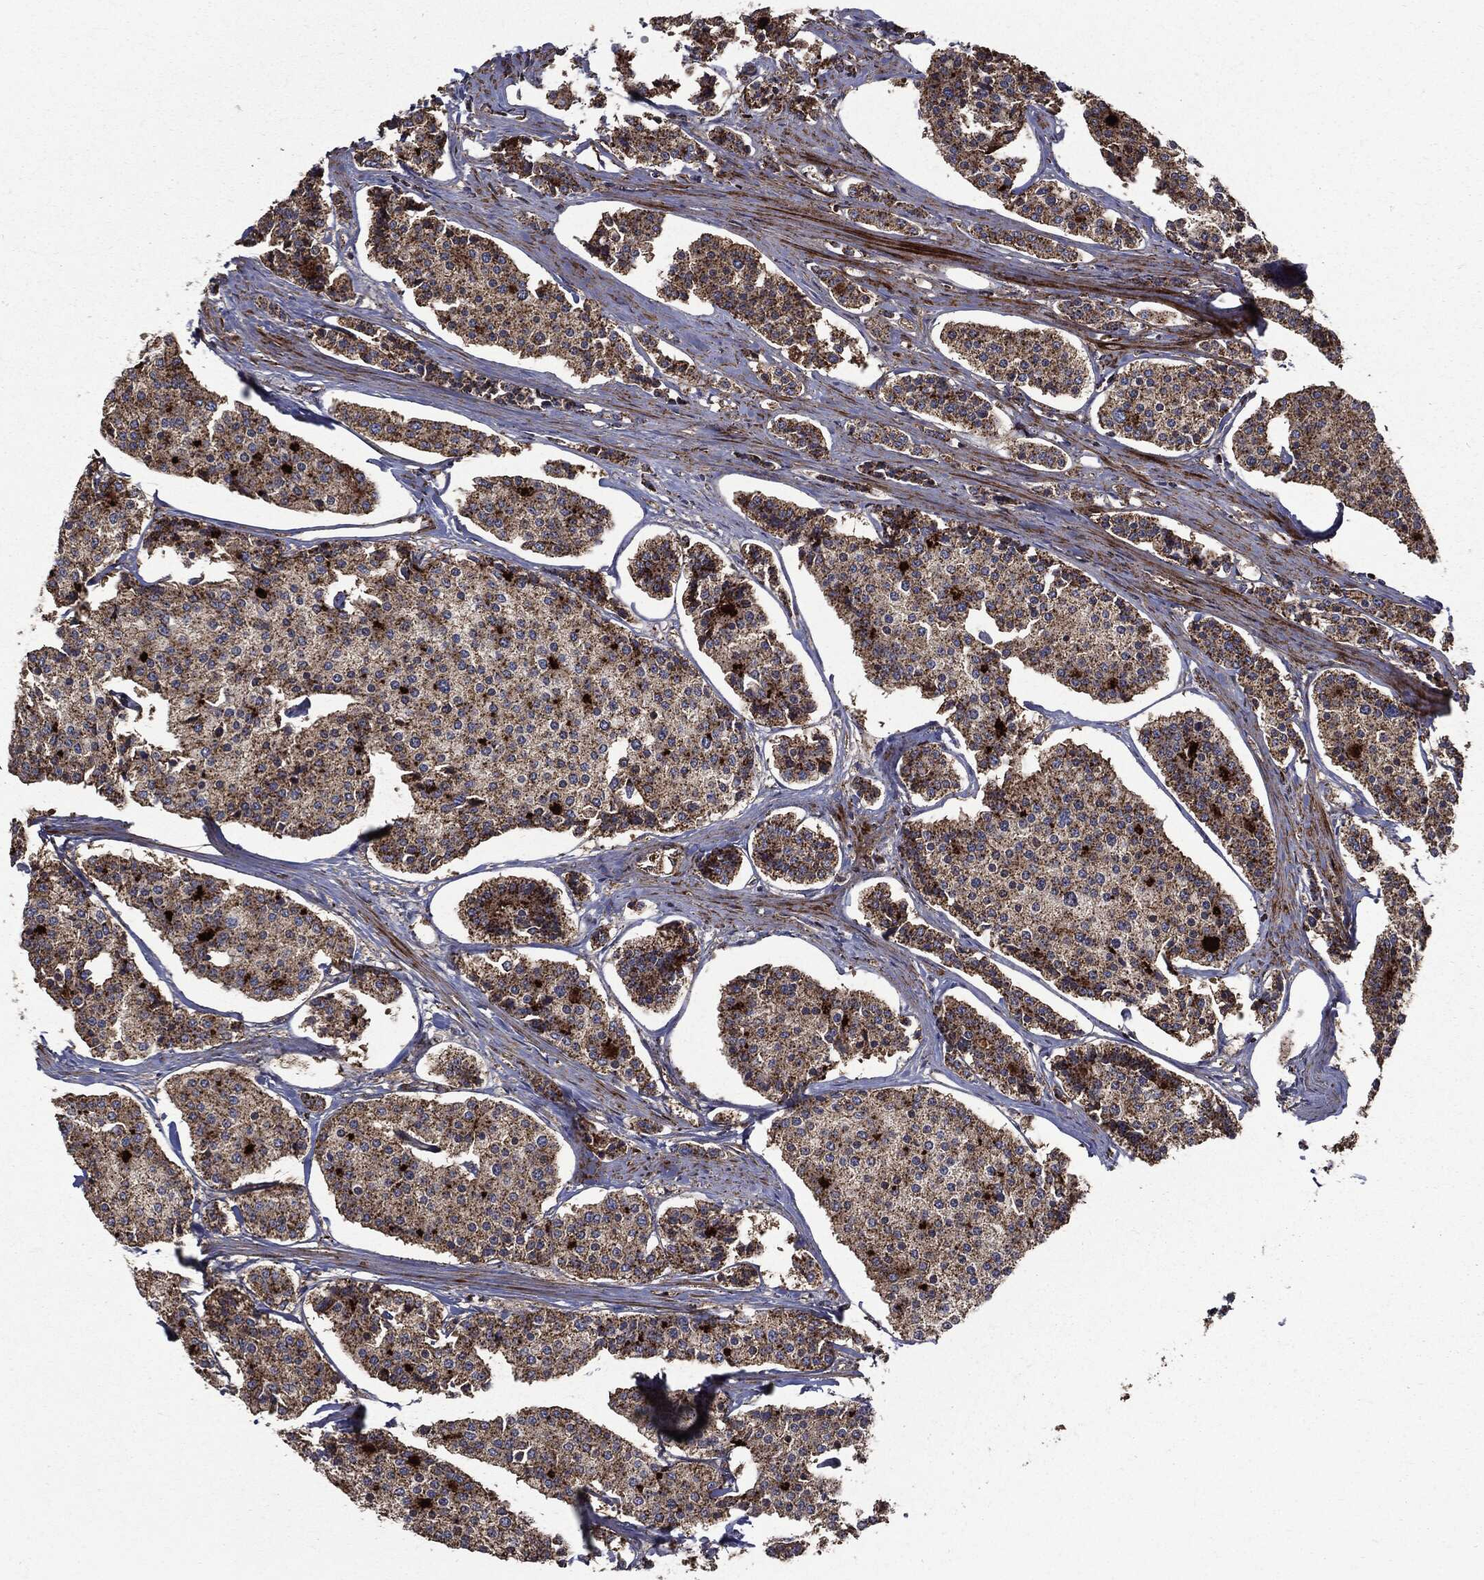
{"staining": {"intensity": "strong", "quantity": ">75%", "location": "cytoplasmic/membranous"}, "tissue": "carcinoid", "cell_type": "Tumor cells", "image_type": "cancer", "snomed": [{"axis": "morphology", "description": "Carcinoid, malignant, NOS"}, {"axis": "topography", "description": "Small intestine"}], "caption": "Approximately >75% of tumor cells in malignant carcinoid reveal strong cytoplasmic/membranous protein positivity as visualized by brown immunohistochemical staining.", "gene": "PDCD6IP", "patient": {"sex": "female", "age": 65}}